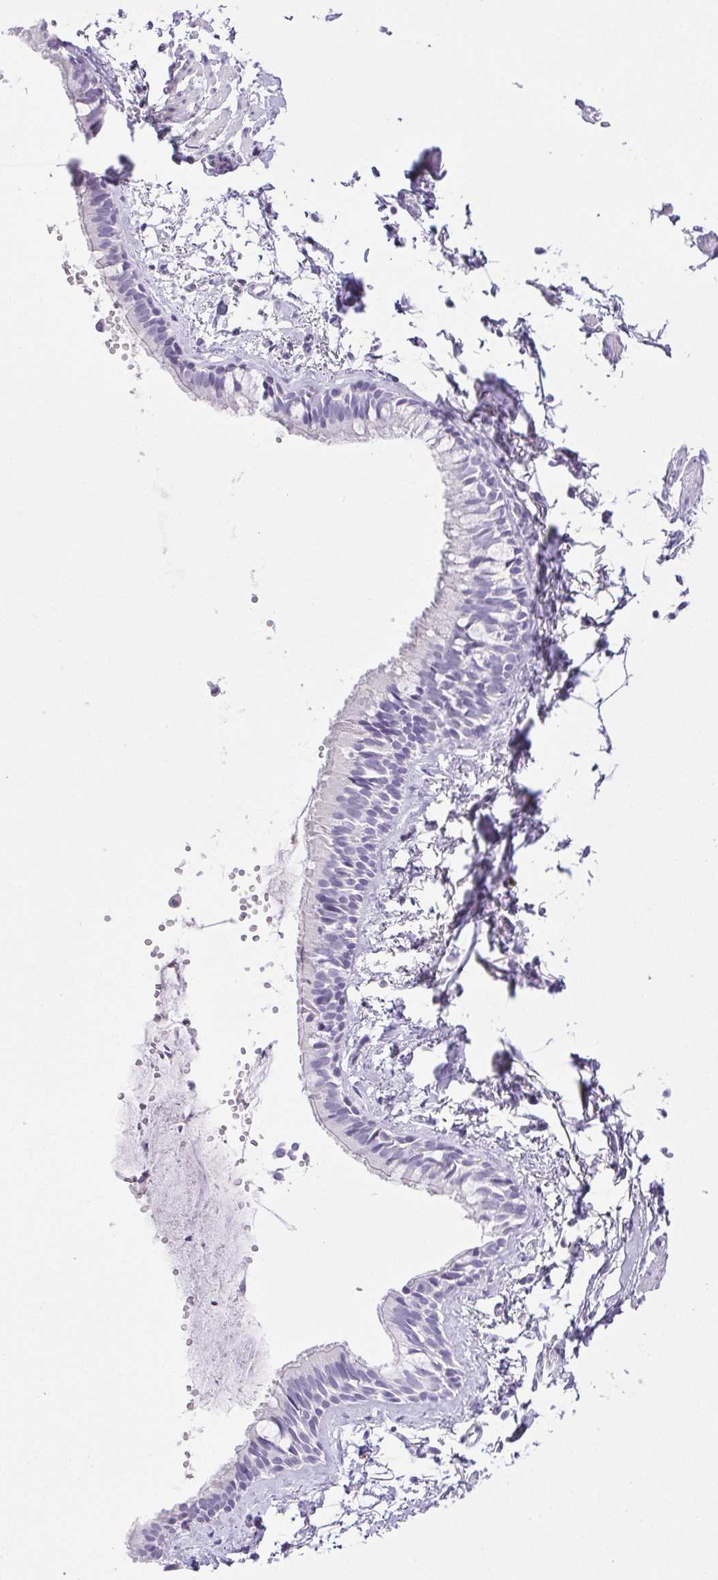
{"staining": {"intensity": "negative", "quantity": "none", "location": "none"}, "tissue": "bronchus", "cell_type": "Respiratory epithelial cells", "image_type": "normal", "snomed": [{"axis": "morphology", "description": "Normal tissue, NOS"}, {"axis": "topography", "description": "Bronchus"}], "caption": "An image of bronchus stained for a protein displays no brown staining in respiratory epithelial cells.", "gene": "HLA", "patient": {"sex": "female", "age": 59}}